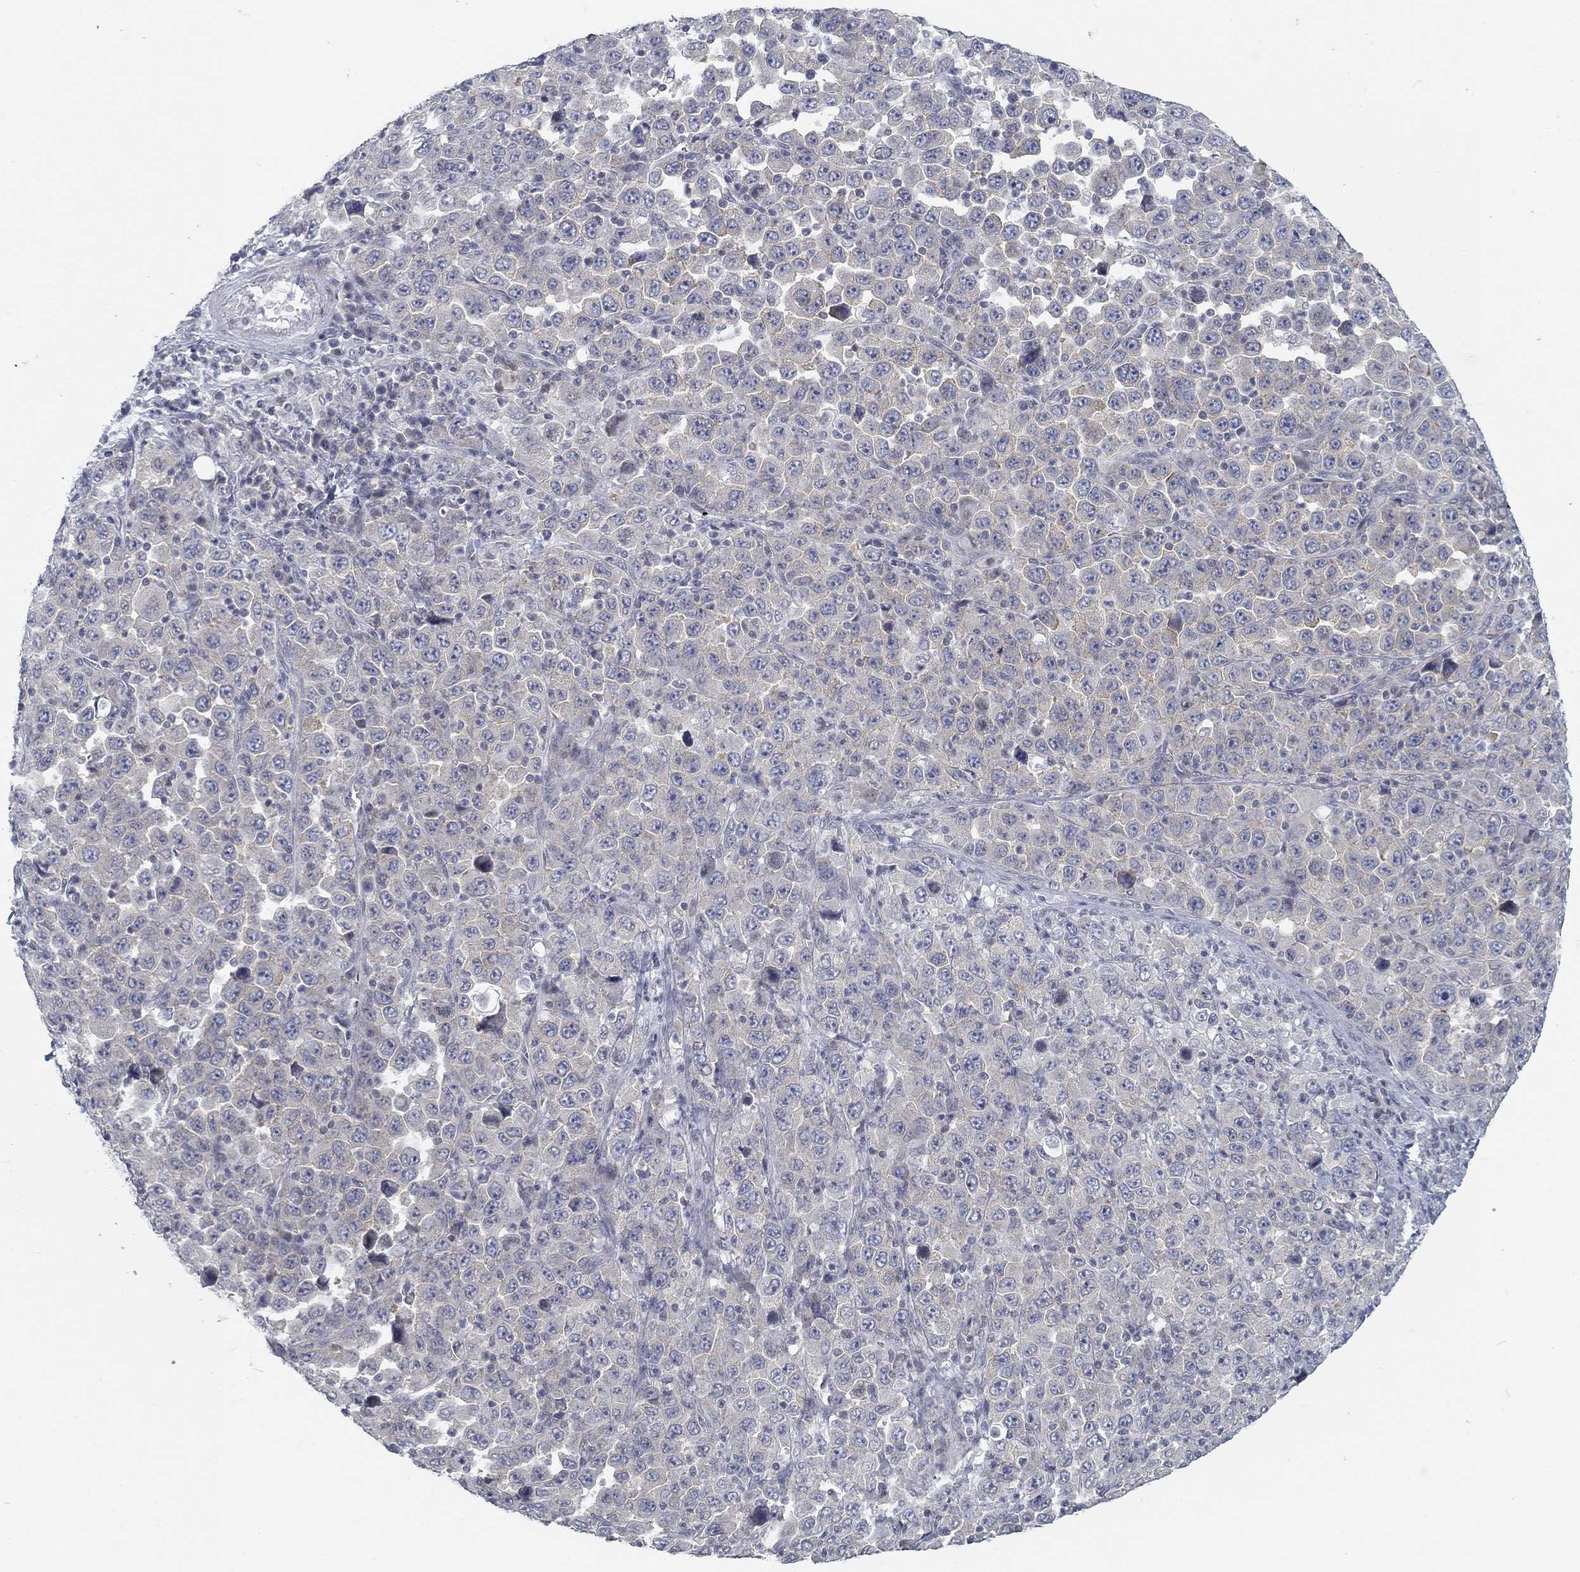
{"staining": {"intensity": "negative", "quantity": "none", "location": "none"}, "tissue": "stomach cancer", "cell_type": "Tumor cells", "image_type": "cancer", "snomed": [{"axis": "morphology", "description": "Normal tissue, NOS"}, {"axis": "morphology", "description": "Adenocarcinoma, NOS"}, {"axis": "topography", "description": "Stomach, upper"}, {"axis": "topography", "description": "Stomach"}], "caption": "Stomach cancer was stained to show a protein in brown. There is no significant expression in tumor cells. Brightfield microscopy of immunohistochemistry stained with DAB (brown) and hematoxylin (blue), captured at high magnification.", "gene": "ATP1A3", "patient": {"sex": "male", "age": 59}}